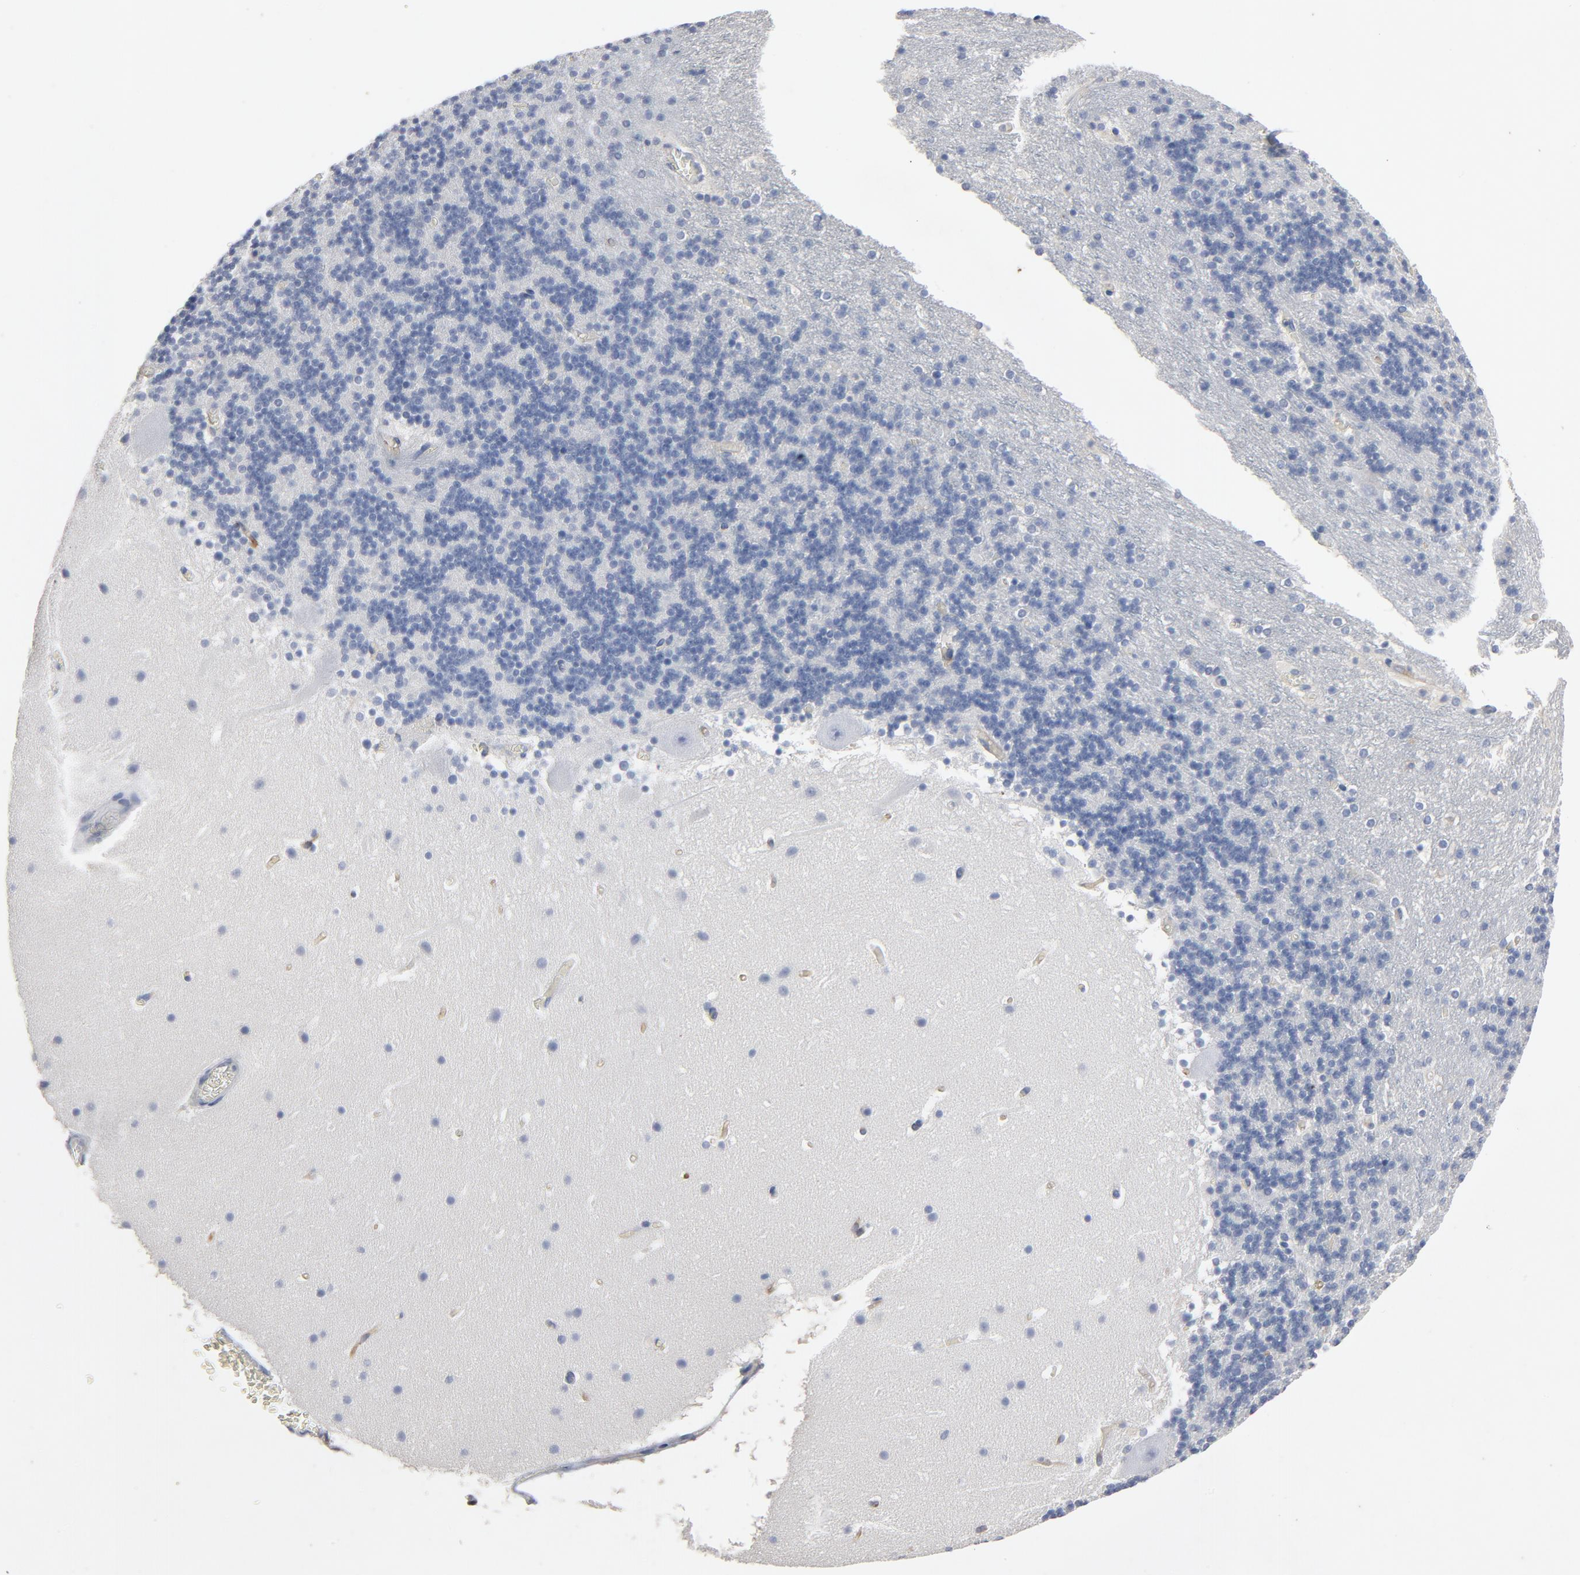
{"staining": {"intensity": "negative", "quantity": "none", "location": "none"}, "tissue": "cerebellum", "cell_type": "Cells in granular layer", "image_type": "normal", "snomed": [{"axis": "morphology", "description": "Normal tissue, NOS"}, {"axis": "topography", "description": "Cerebellum"}], "caption": "Image shows no protein expression in cells in granular layer of benign cerebellum. (Brightfield microscopy of DAB (3,3'-diaminobenzidine) IHC at high magnification).", "gene": "KDR", "patient": {"sex": "male", "age": 45}}